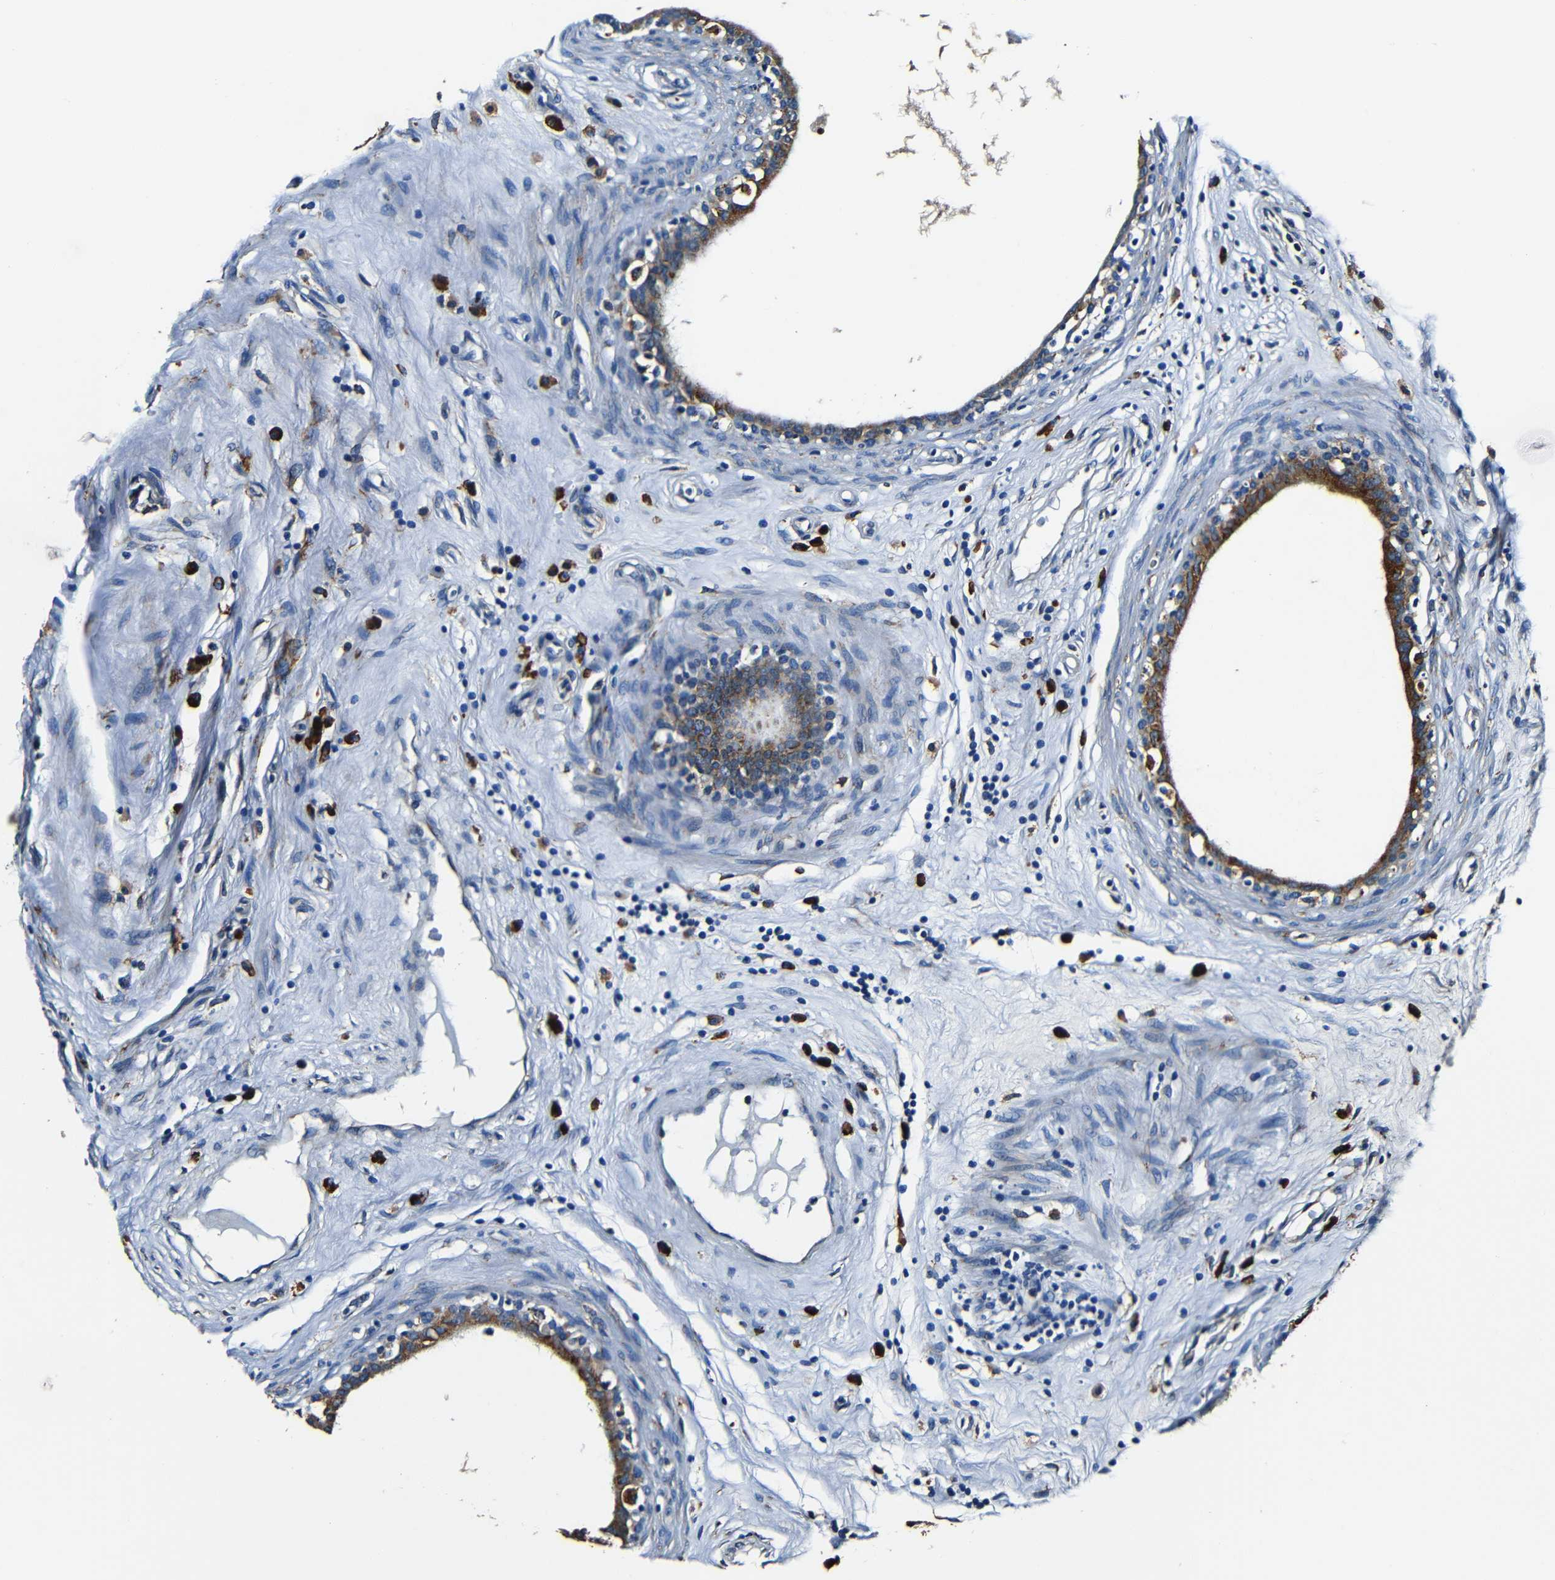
{"staining": {"intensity": "strong", "quantity": ">75%", "location": "cytoplasmic/membranous"}, "tissue": "epididymis", "cell_type": "Glandular cells", "image_type": "normal", "snomed": [{"axis": "morphology", "description": "Normal tissue, NOS"}, {"axis": "morphology", "description": "Inflammation, NOS"}, {"axis": "topography", "description": "Epididymis"}], "caption": "High-magnification brightfield microscopy of unremarkable epididymis stained with DAB (3,3'-diaminobenzidine) (brown) and counterstained with hematoxylin (blue). glandular cells exhibit strong cytoplasmic/membranous positivity is appreciated in about>75% of cells.", "gene": "RRBP1", "patient": {"sex": "male", "age": 84}}